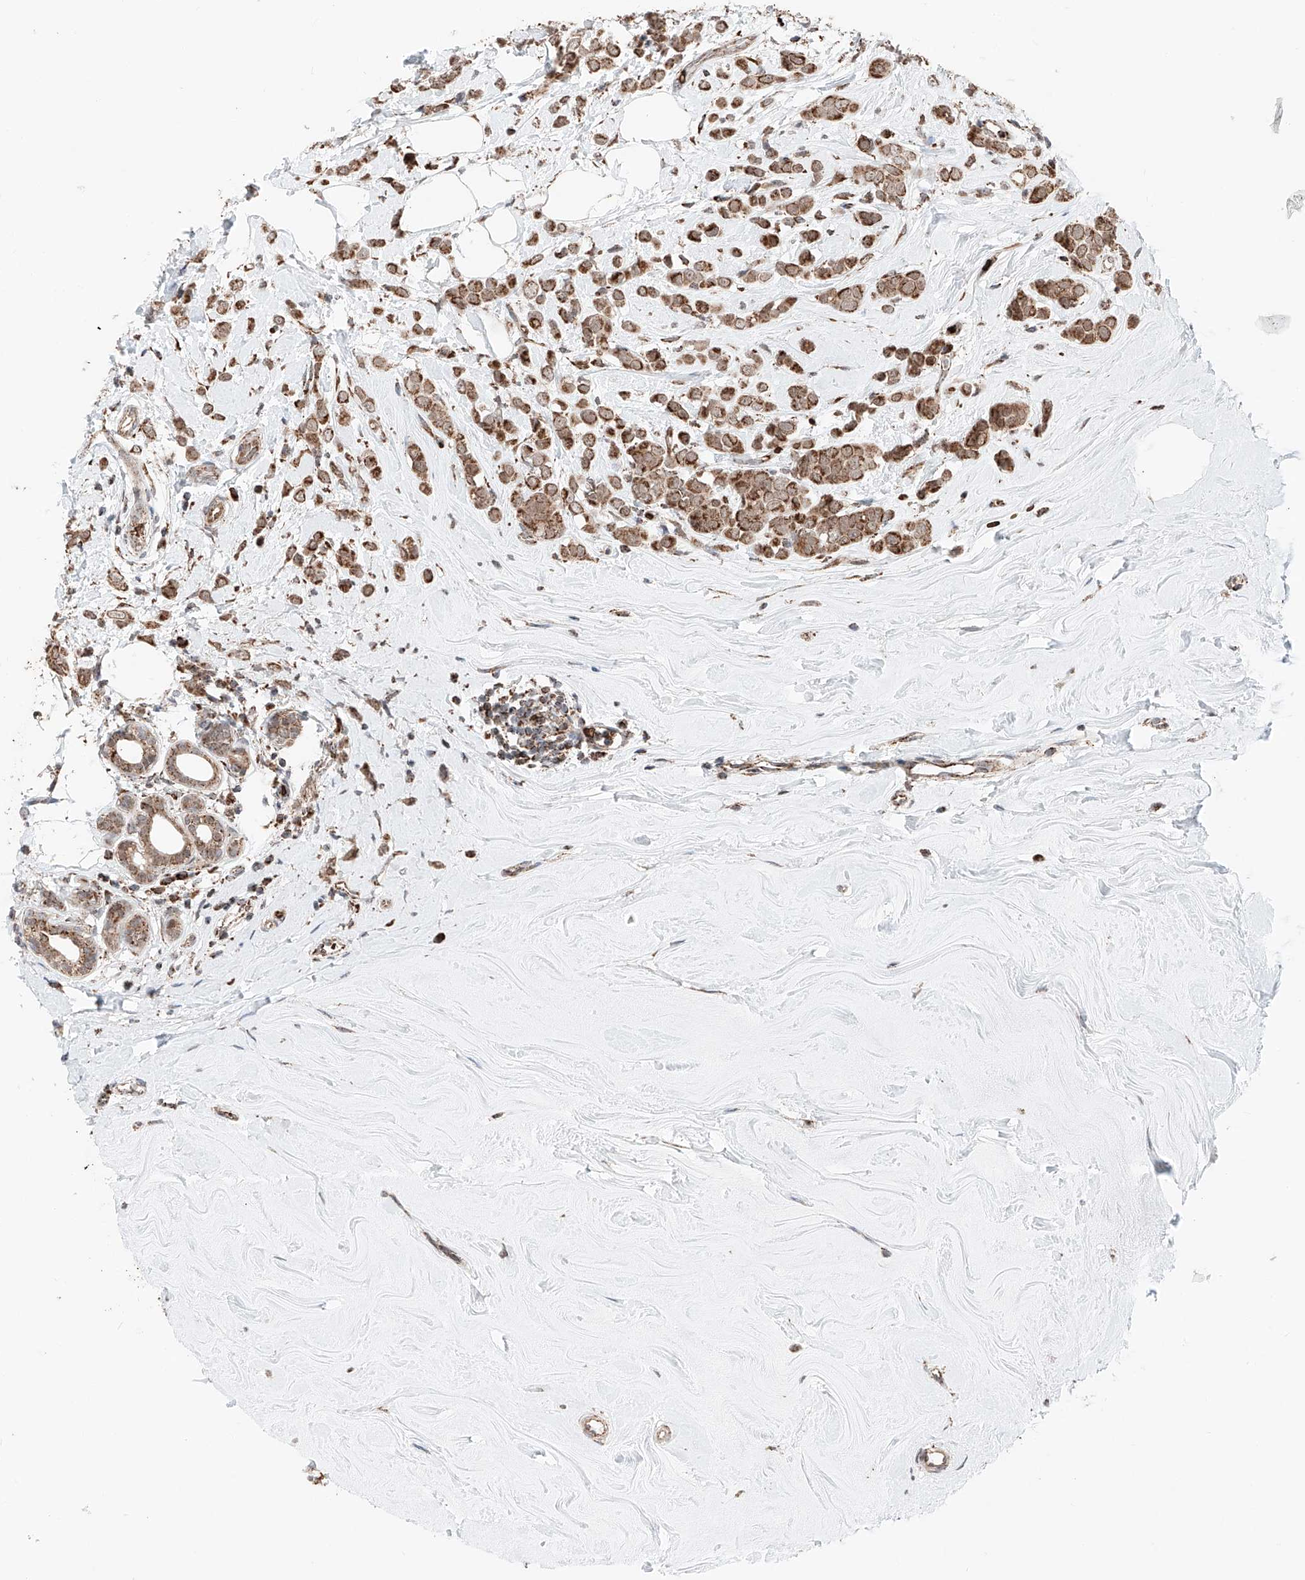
{"staining": {"intensity": "moderate", "quantity": ">75%", "location": "cytoplasmic/membranous"}, "tissue": "breast cancer", "cell_type": "Tumor cells", "image_type": "cancer", "snomed": [{"axis": "morphology", "description": "Lobular carcinoma"}, {"axis": "topography", "description": "Breast"}], "caption": "Protein analysis of breast cancer (lobular carcinoma) tissue exhibits moderate cytoplasmic/membranous positivity in approximately >75% of tumor cells.", "gene": "ZSCAN29", "patient": {"sex": "female", "age": 47}}